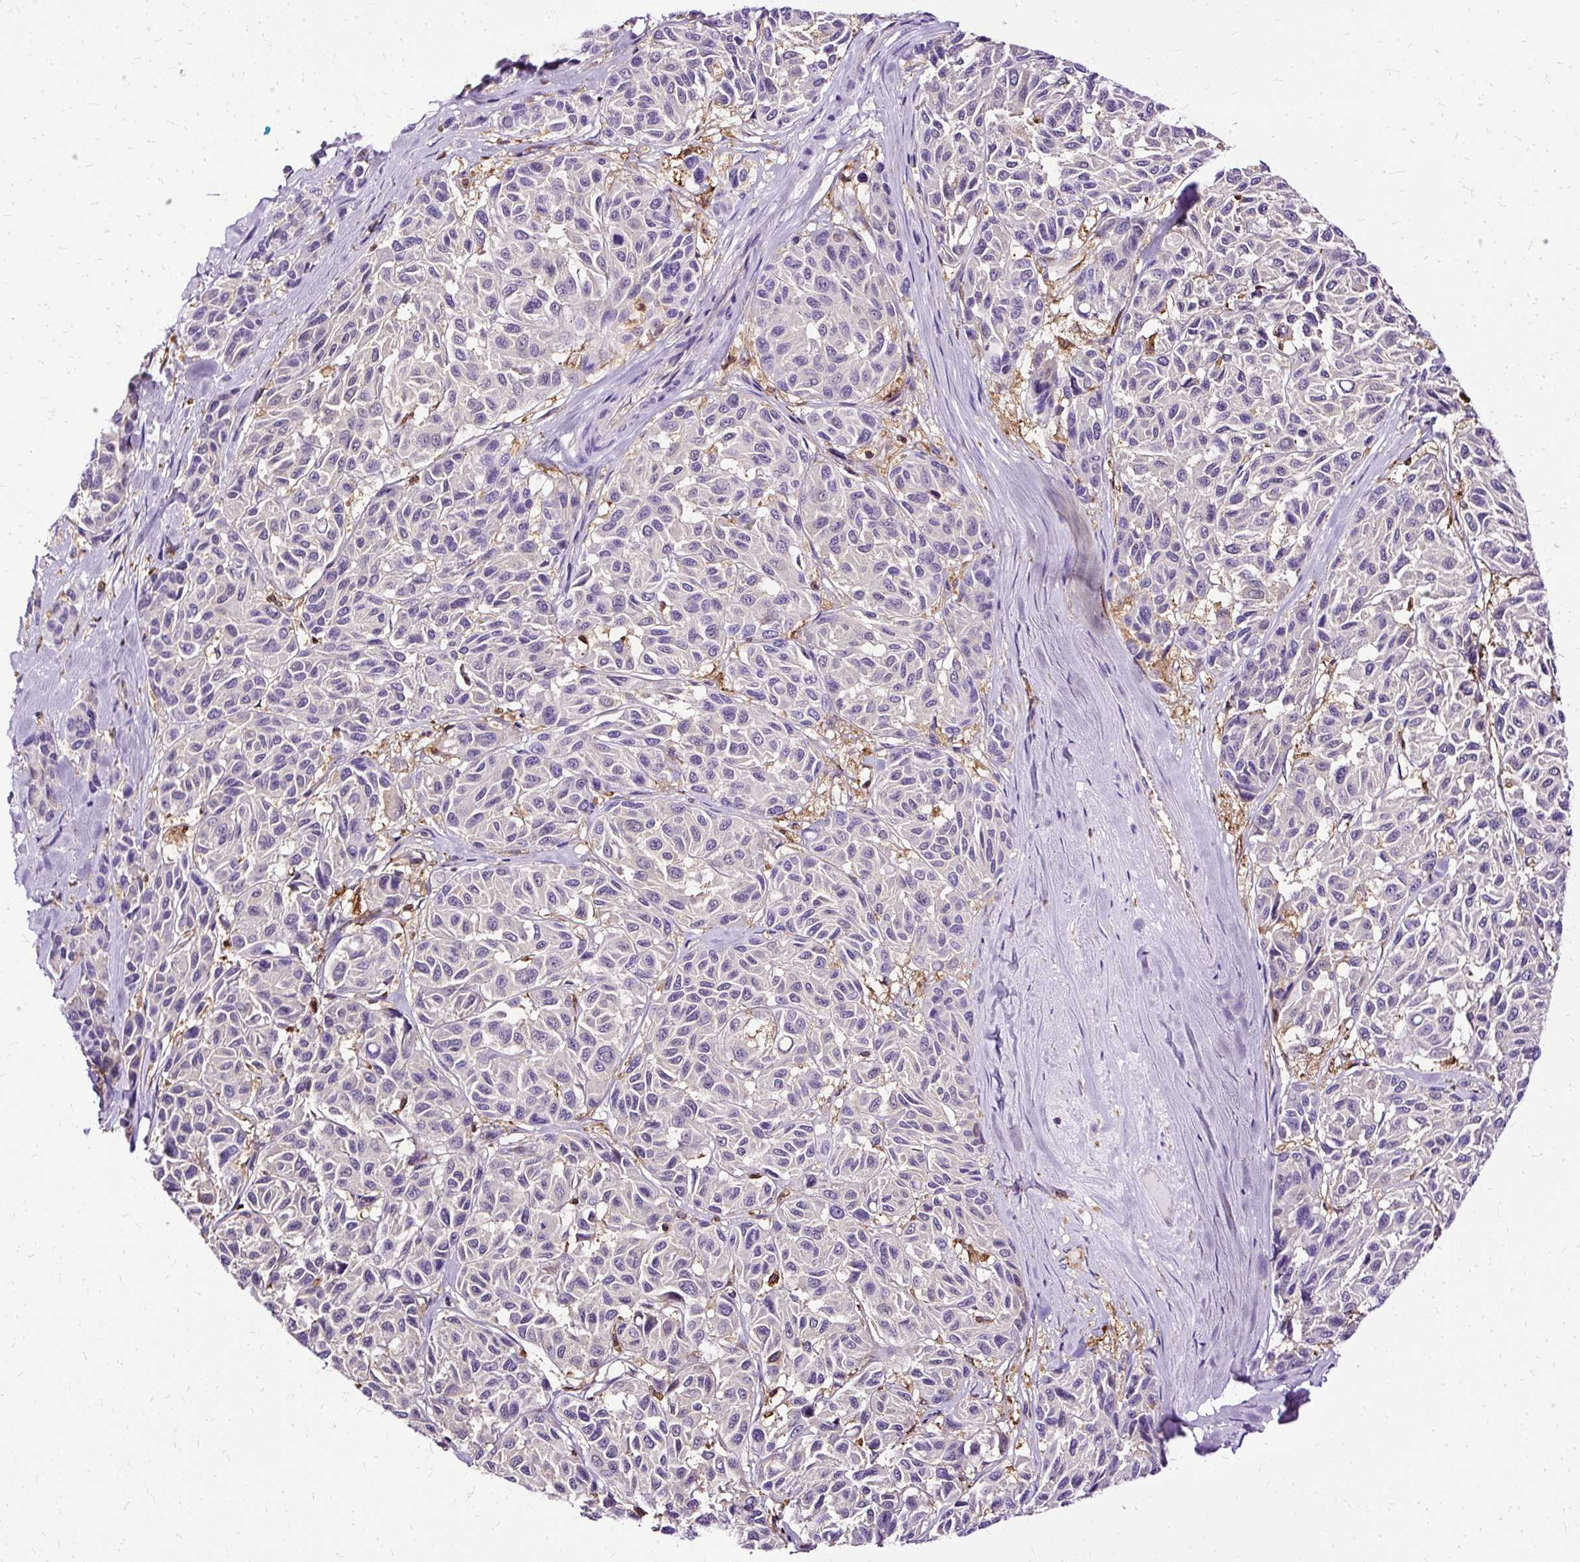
{"staining": {"intensity": "negative", "quantity": "none", "location": "none"}, "tissue": "melanoma", "cell_type": "Tumor cells", "image_type": "cancer", "snomed": [{"axis": "morphology", "description": "Malignant melanoma, NOS"}, {"axis": "topography", "description": "Skin"}], "caption": "Immunohistochemical staining of malignant melanoma reveals no significant positivity in tumor cells. The staining was performed using DAB (3,3'-diaminobenzidine) to visualize the protein expression in brown, while the nuclei were stained in blue with hematoxylin (Magnification: 20x).", "gene": "TWF2", "patient": {"sex": "female", "age": 66}}